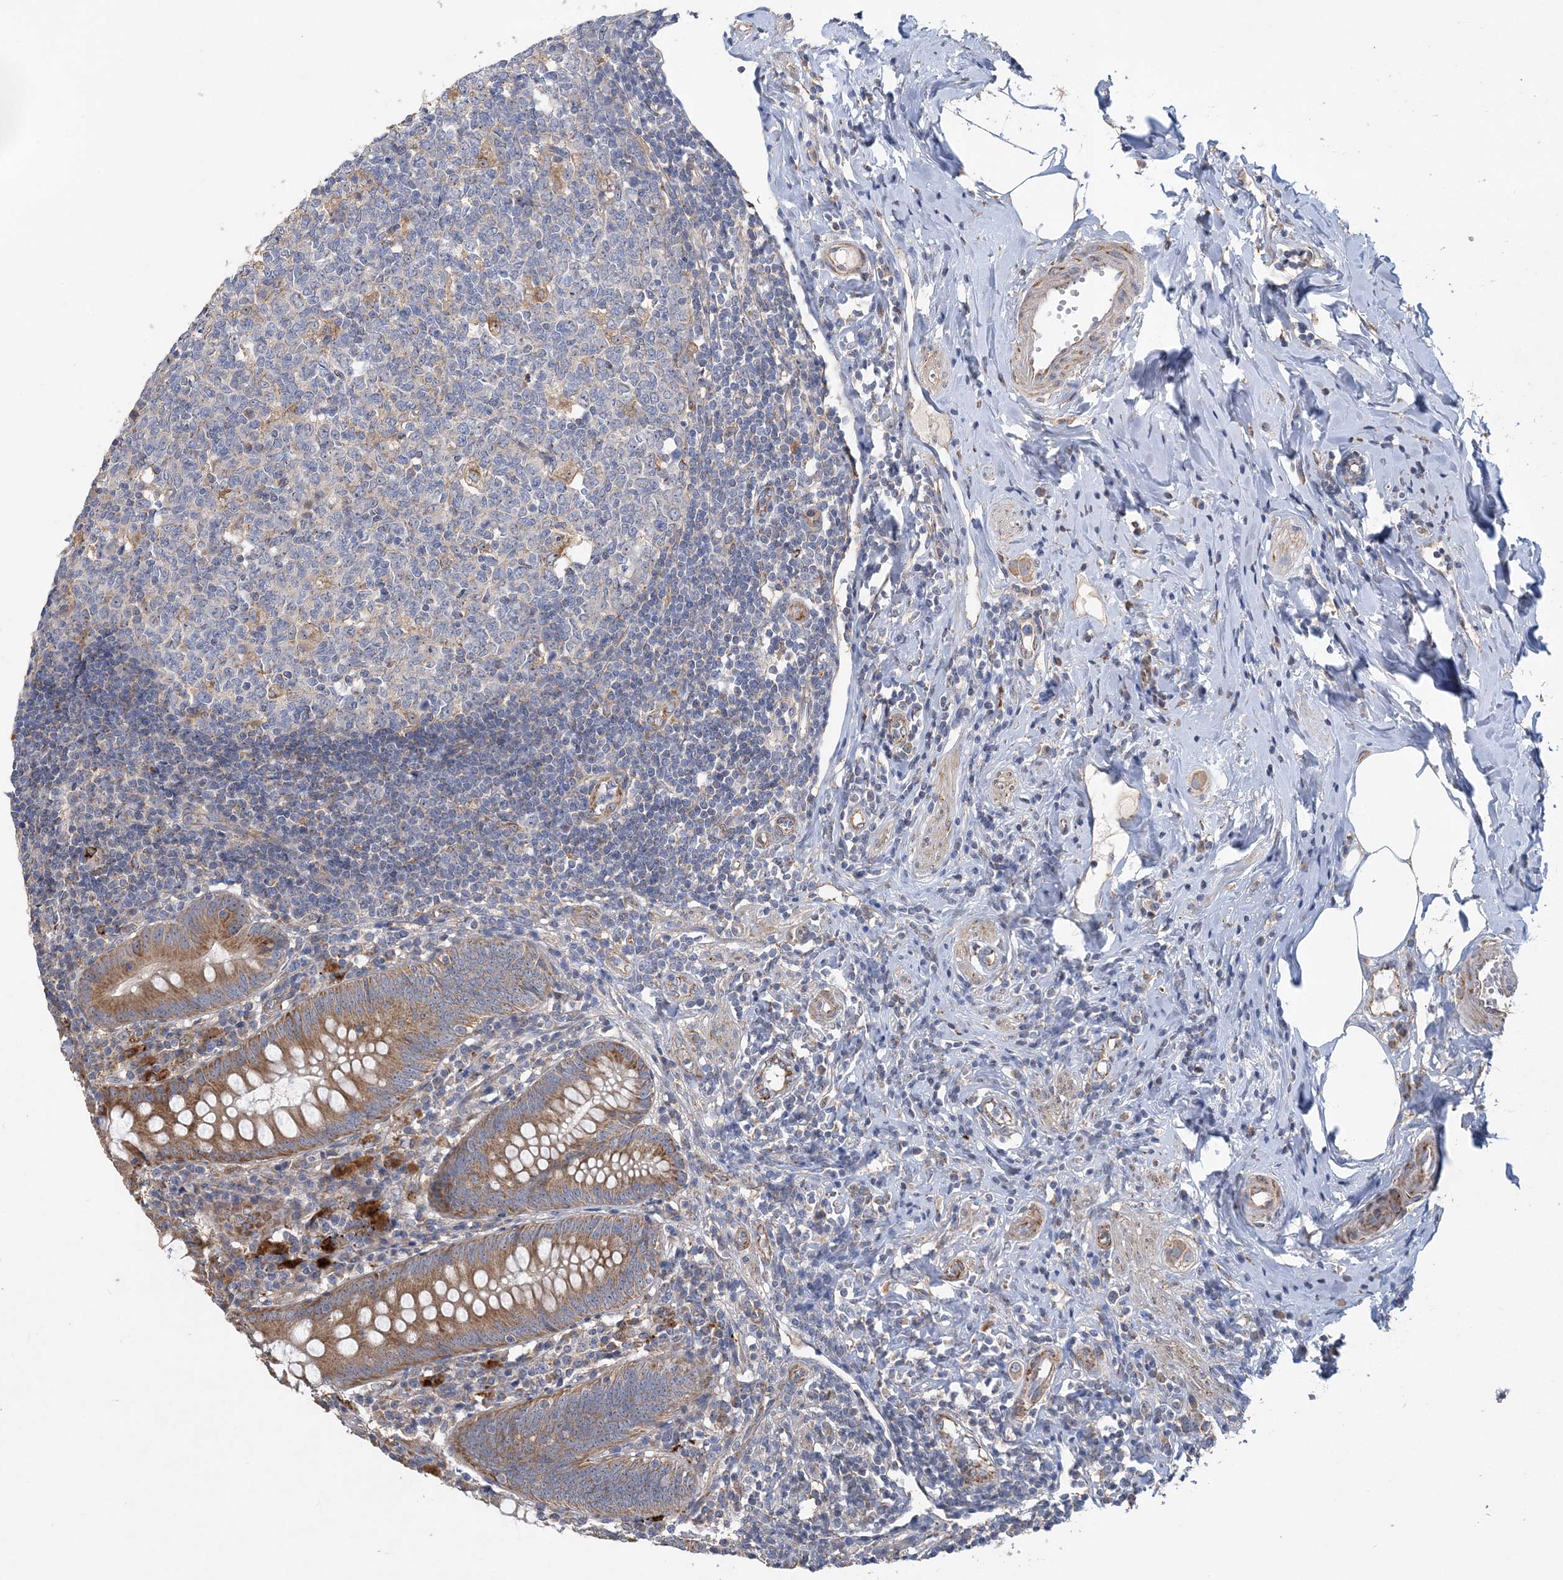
{"staining": {"intensity": "moderate", "quantity": ">75%", "location": "cytoplasmic/membranous"}, "tissue": "appendix", "cell_type": "Glandular cells", "image_type": "normal", "snomed": [{"axis": "morphology", "description": "Normal tissue, NOS"}, {"axis": "topography", "description": "Appendix"}], "caption": "A brown stain labels moderate cytoplasmic/membranous expression of a protein in glandular cells of normal human appendix.", "gene": "FEZ2", "patient": {"sex": "female", "age": 54}}